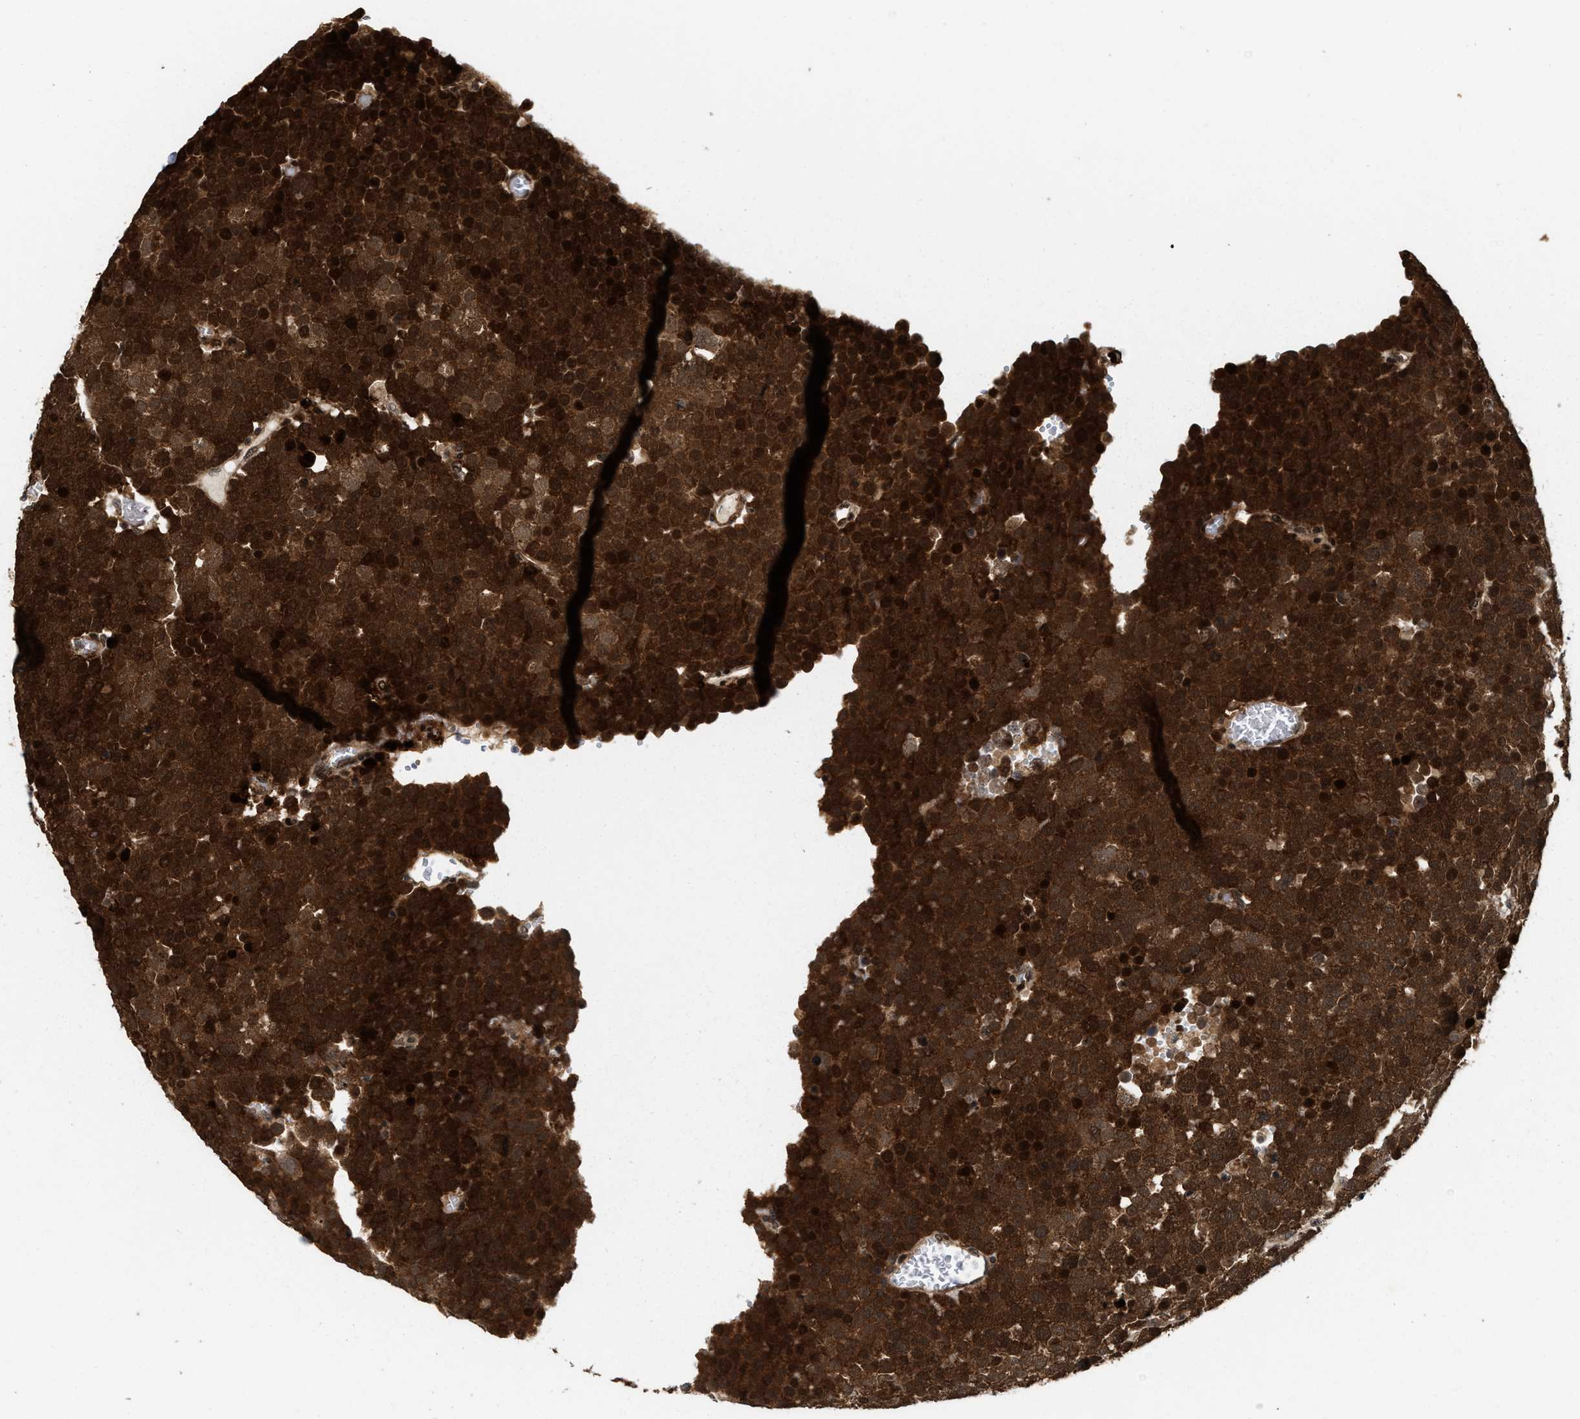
{"staining": {"intensity": "strong", "quantity": ">75%", "location": "cytoplasmic/membranous,nuclear"}, "tissue": "testis cancer", "cell_type": "Tumor cells", "image_type": "cancer", "snomed": [{"axis": "morphology", "description": "Seminoma, NOS"}, {"axis": "topography", "description": "Testis"}], "caption": "A brown stain shows strong cytoplasmic/membranous and nuclear expression of a protein in testis cancer (seminoma) tumor cells.", "gene": "ELP2", "patient": {"sex": "male", "age": 71}}